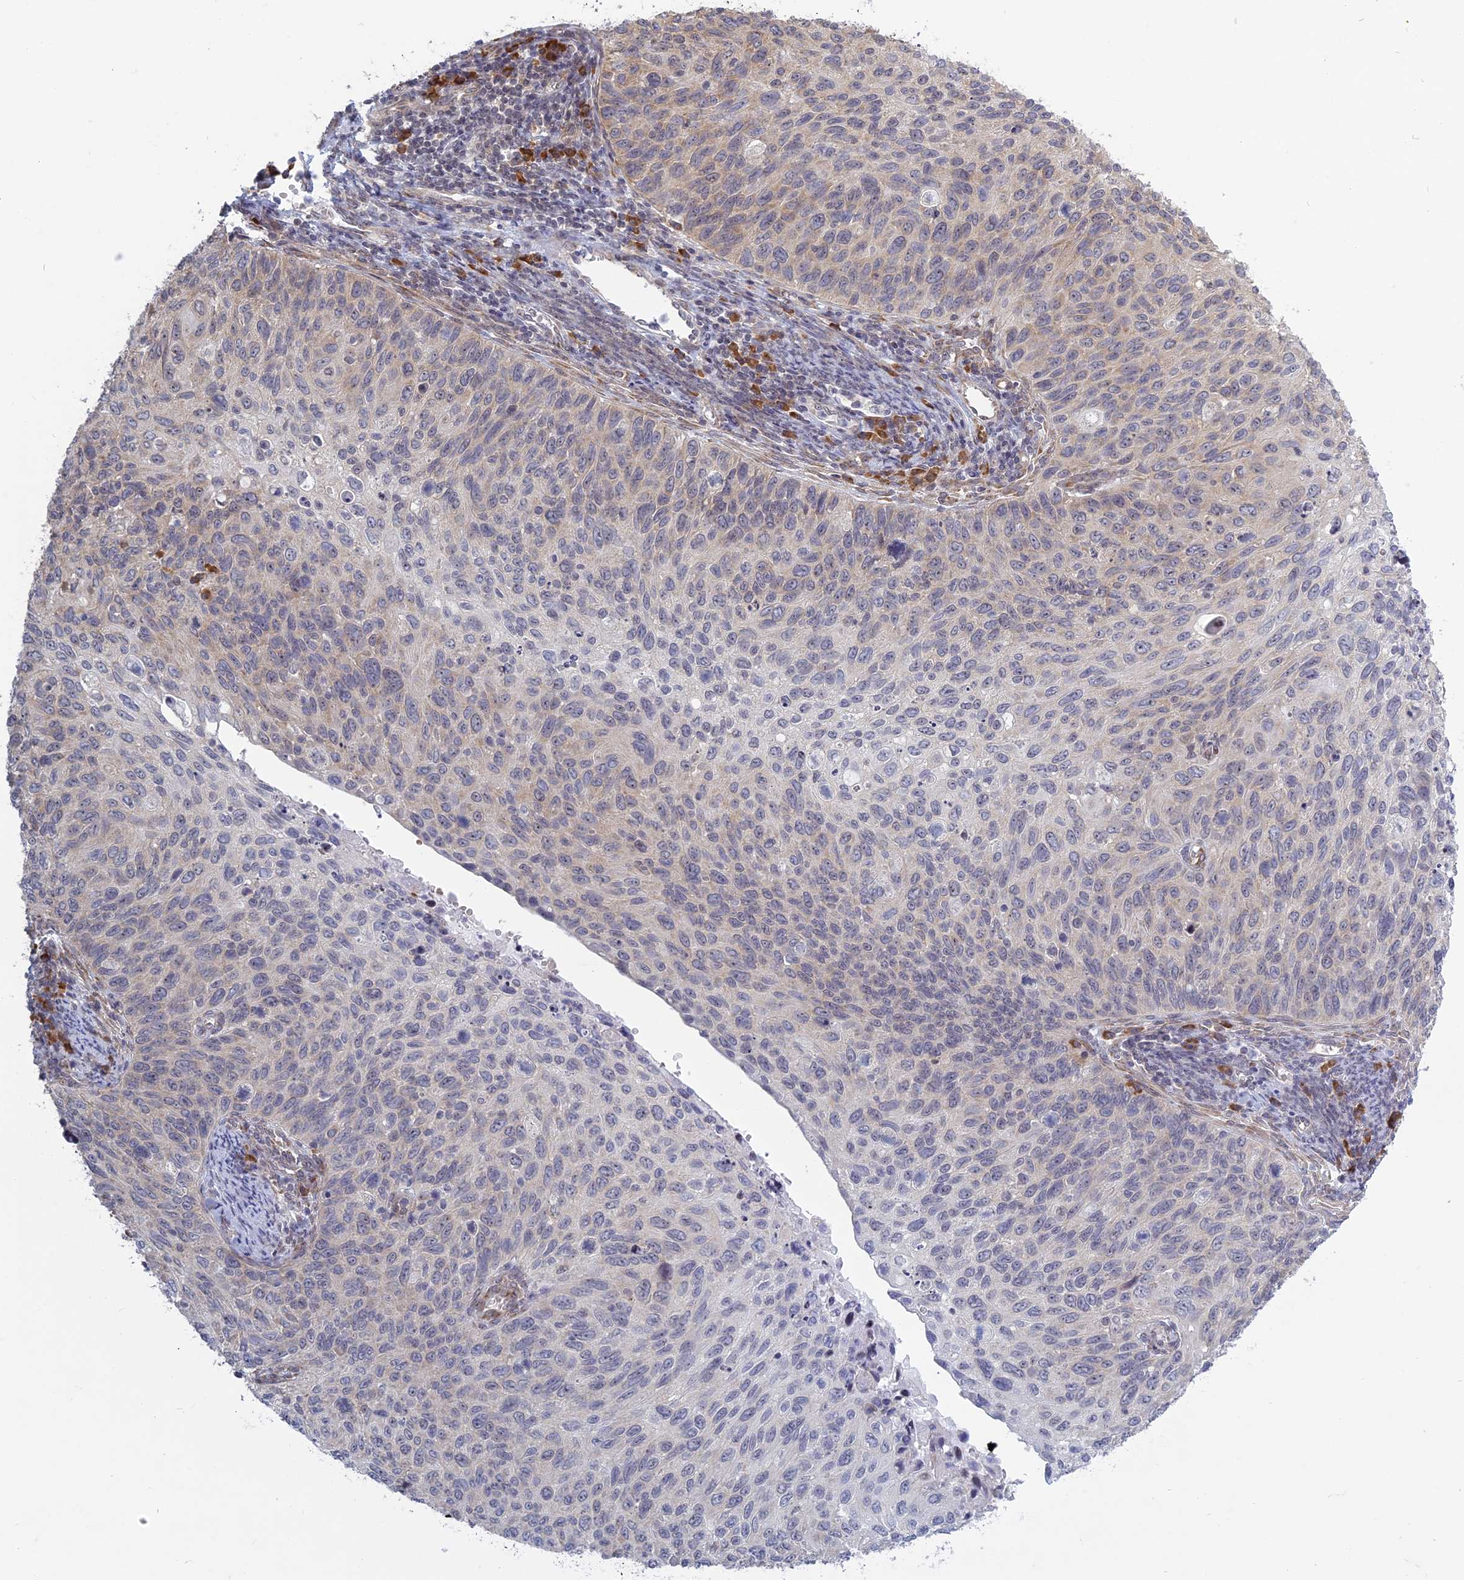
{"staining": {"intensity": "weak", "quantity": "<25%", "location": "cytoplasmic/membranous"}, "tissue": "cervical cancer", "cell_type": "Tumor cells", "image_type": "cancer", "snomed": [{"axis": "morphology", "description": "Squamous cell carcinoma, NOS"}, {"axis": "topography", "description": "Cervix"}], "caption": "Tumor cells show no significant expression in cervical cancer (squamous cell carcinoma). The staining is performed using DAB brown chromogen with nuclei counter-stained in using hematoxylin.", "gene": "RPS19BP1", "patient": {"sex": "female", "age": 70}}